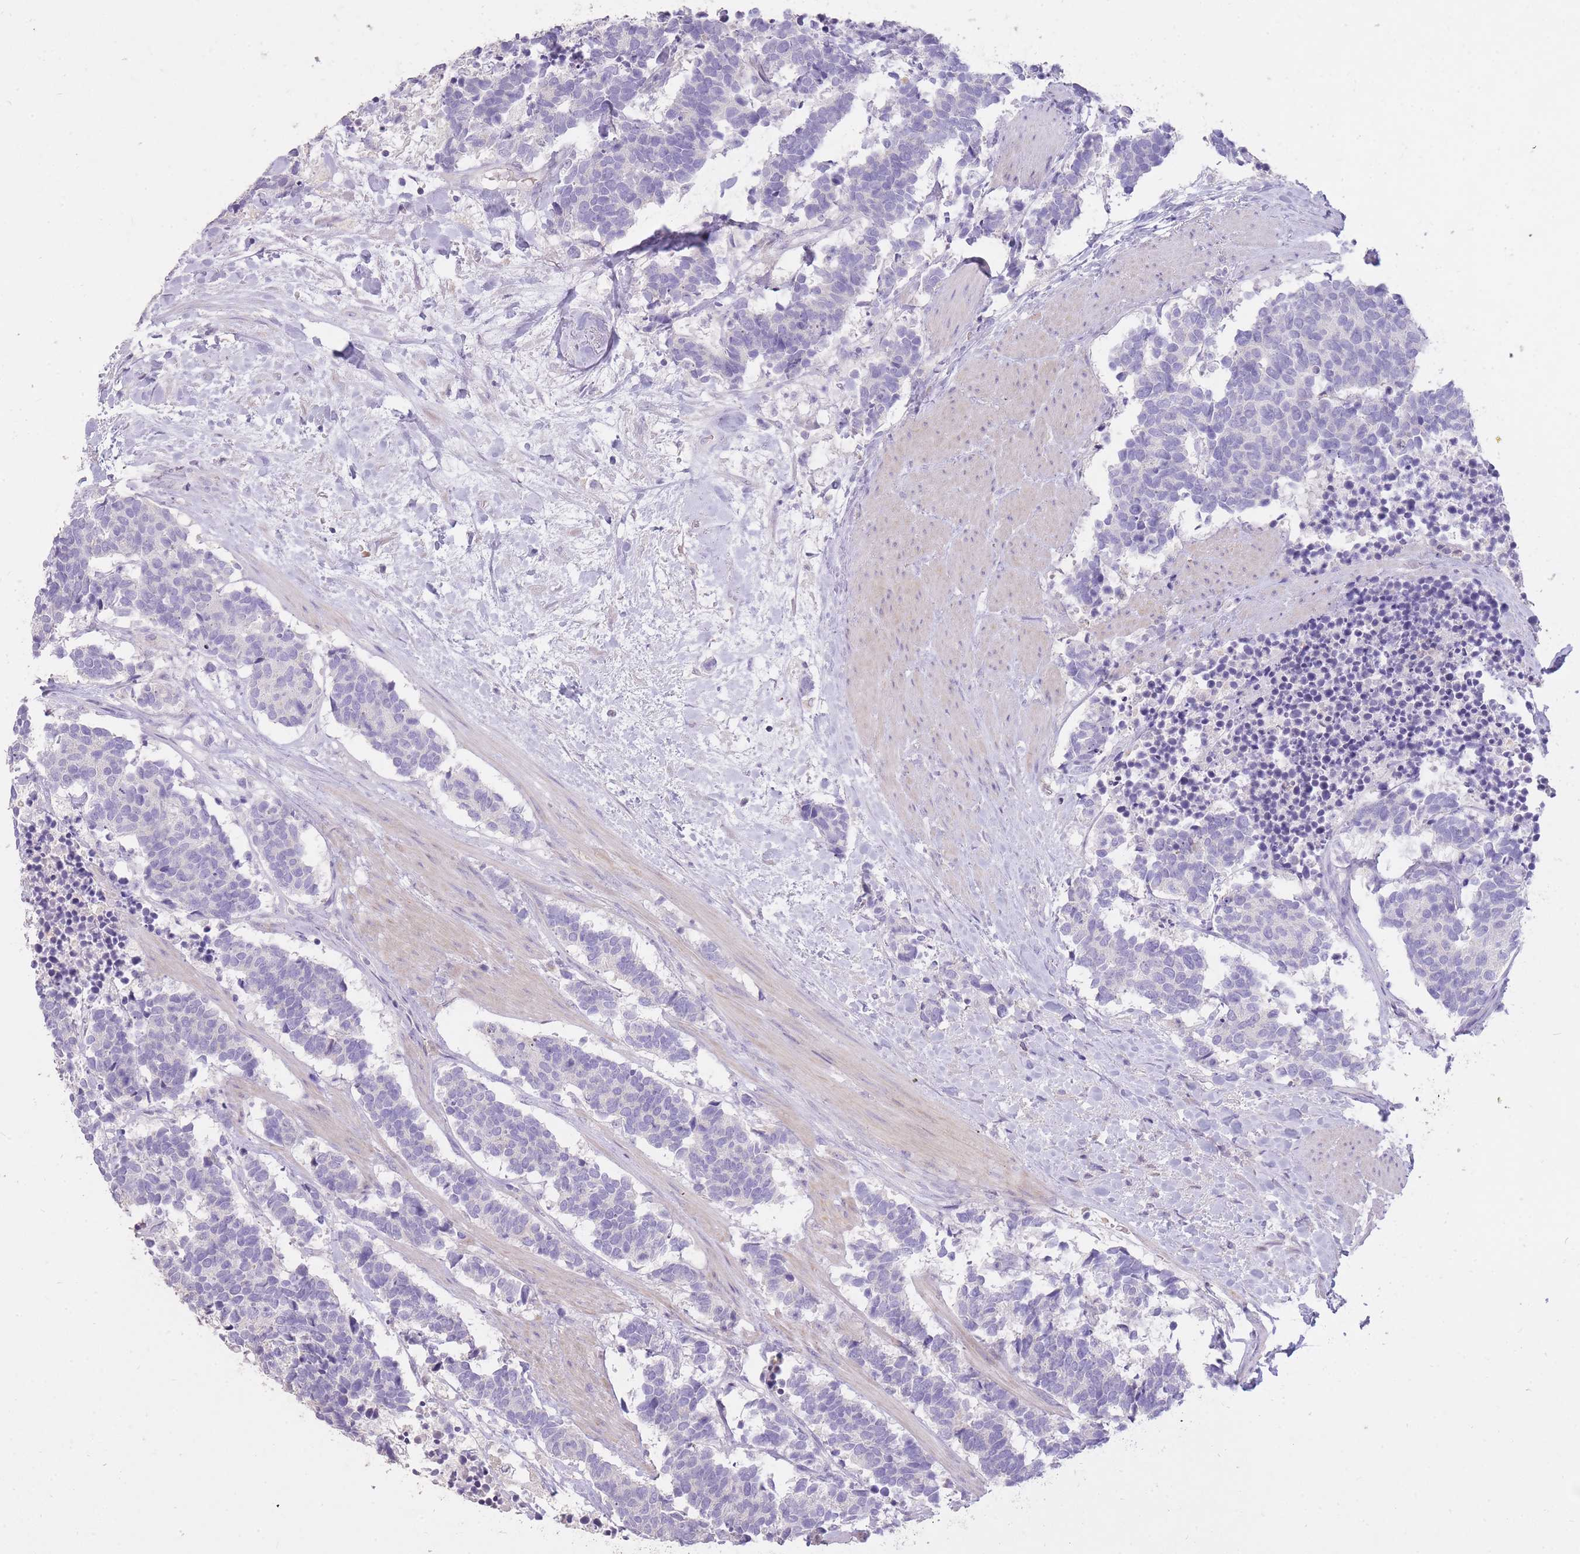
{"staining": {"intensity": "negative", "quantity": "none", "location": "none"}, "tissue": "carcinoid", "cell_type": "Tumor cells", "image_type": "cancer", "snomed": [{"axis": "morphology", "description": "Carcinoma, NOS"}, {"axis": "morphology", "description": "Carcinoid, malignant, NOS"}, {"axis": "topography", "description": "Prostate"}], "caption": "Tumor cells are negative for brown protein staining in carcinoma.", "gene": "FRG2C", "patient": {"sex": "male", "age": 57}}